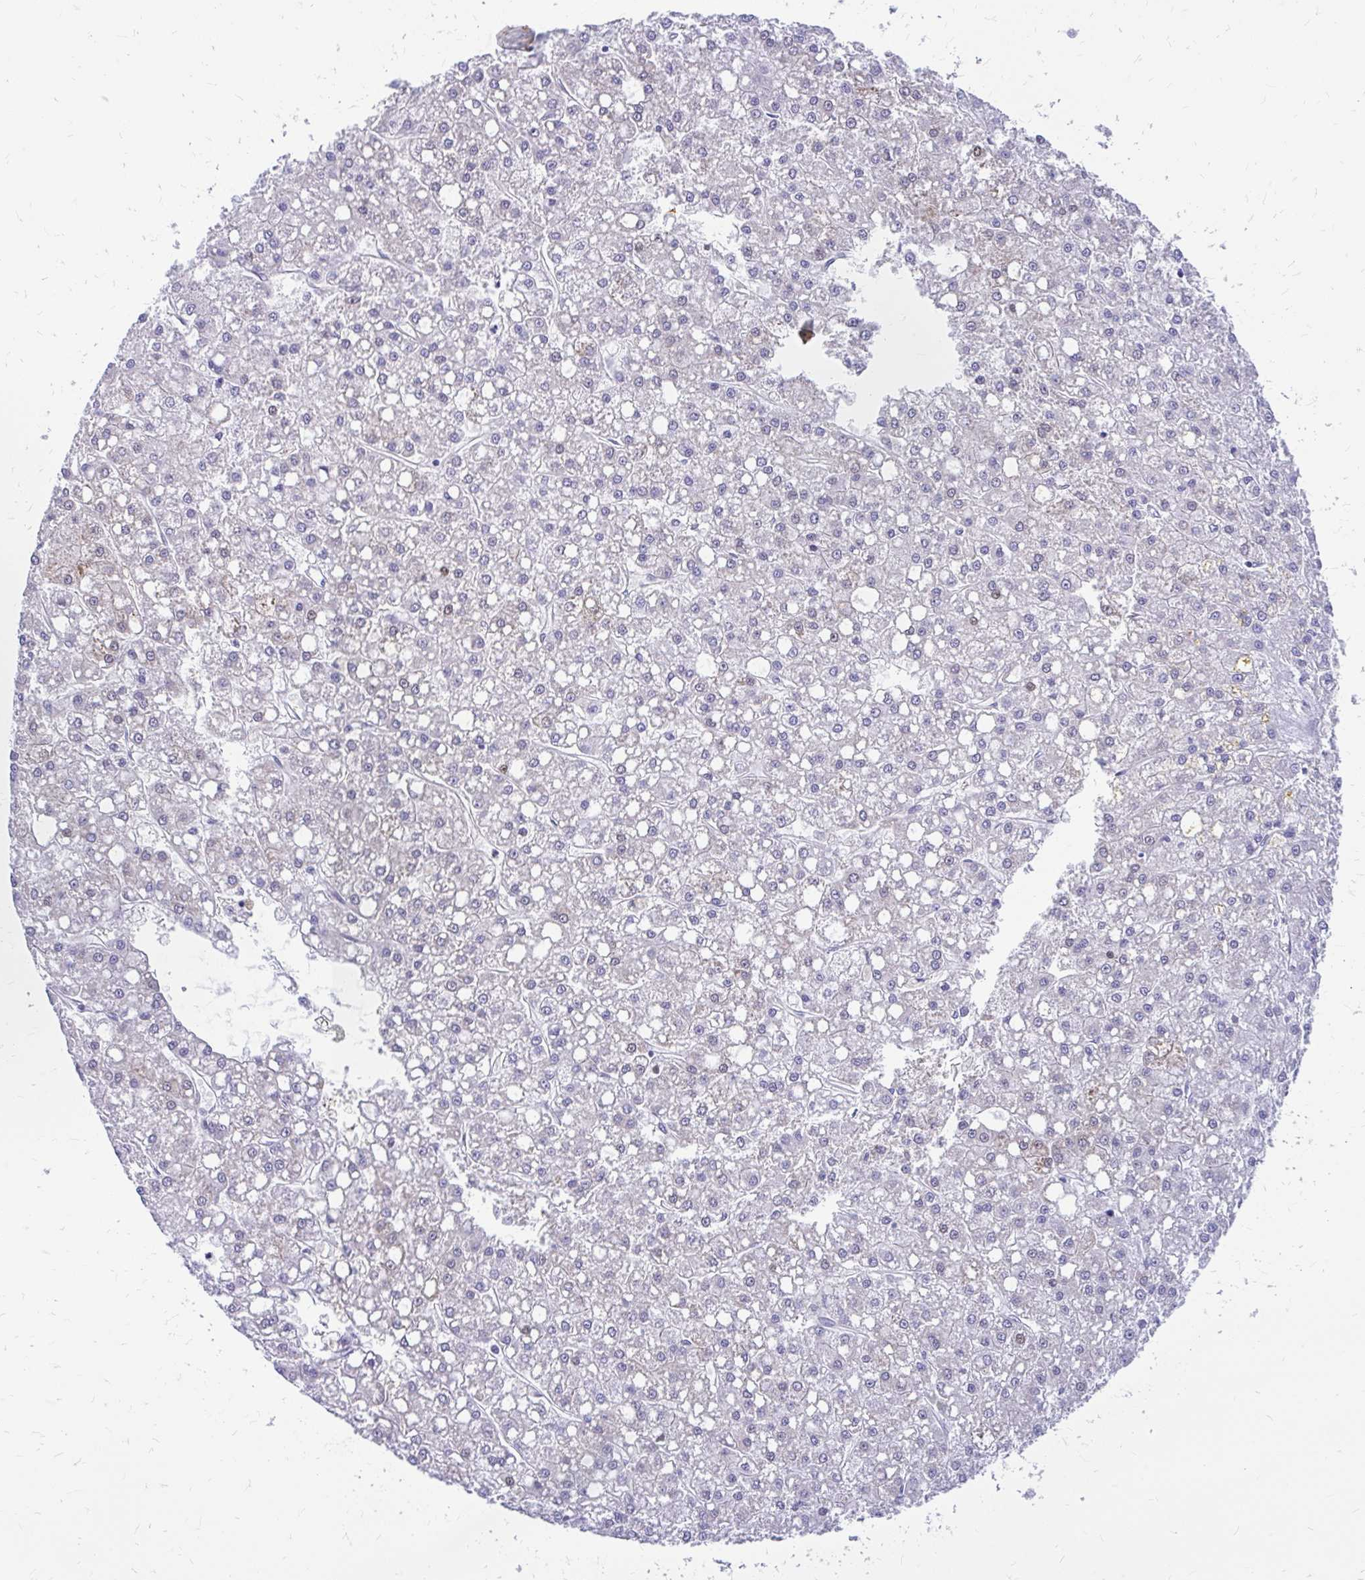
{"staining": {"intensity": "weak", "quantity": "<25%", "location": "nuclear"}, "tissue": "liver cancer", "cell_type": "Tumor cells", "image_type": "cancer", "snomed": [{"axis": "morphology", "description": "Carcinoma, Hepatocellular, NOS"}, {"axis": "topography", "description": "Liver"}], "caption": "Micrograph shows no significant protein staining in tumor cells of liver hepatocellular carcinoma.", "gene": "MAP1LC3A", "patient": {"sex": "male", "age": 67}}